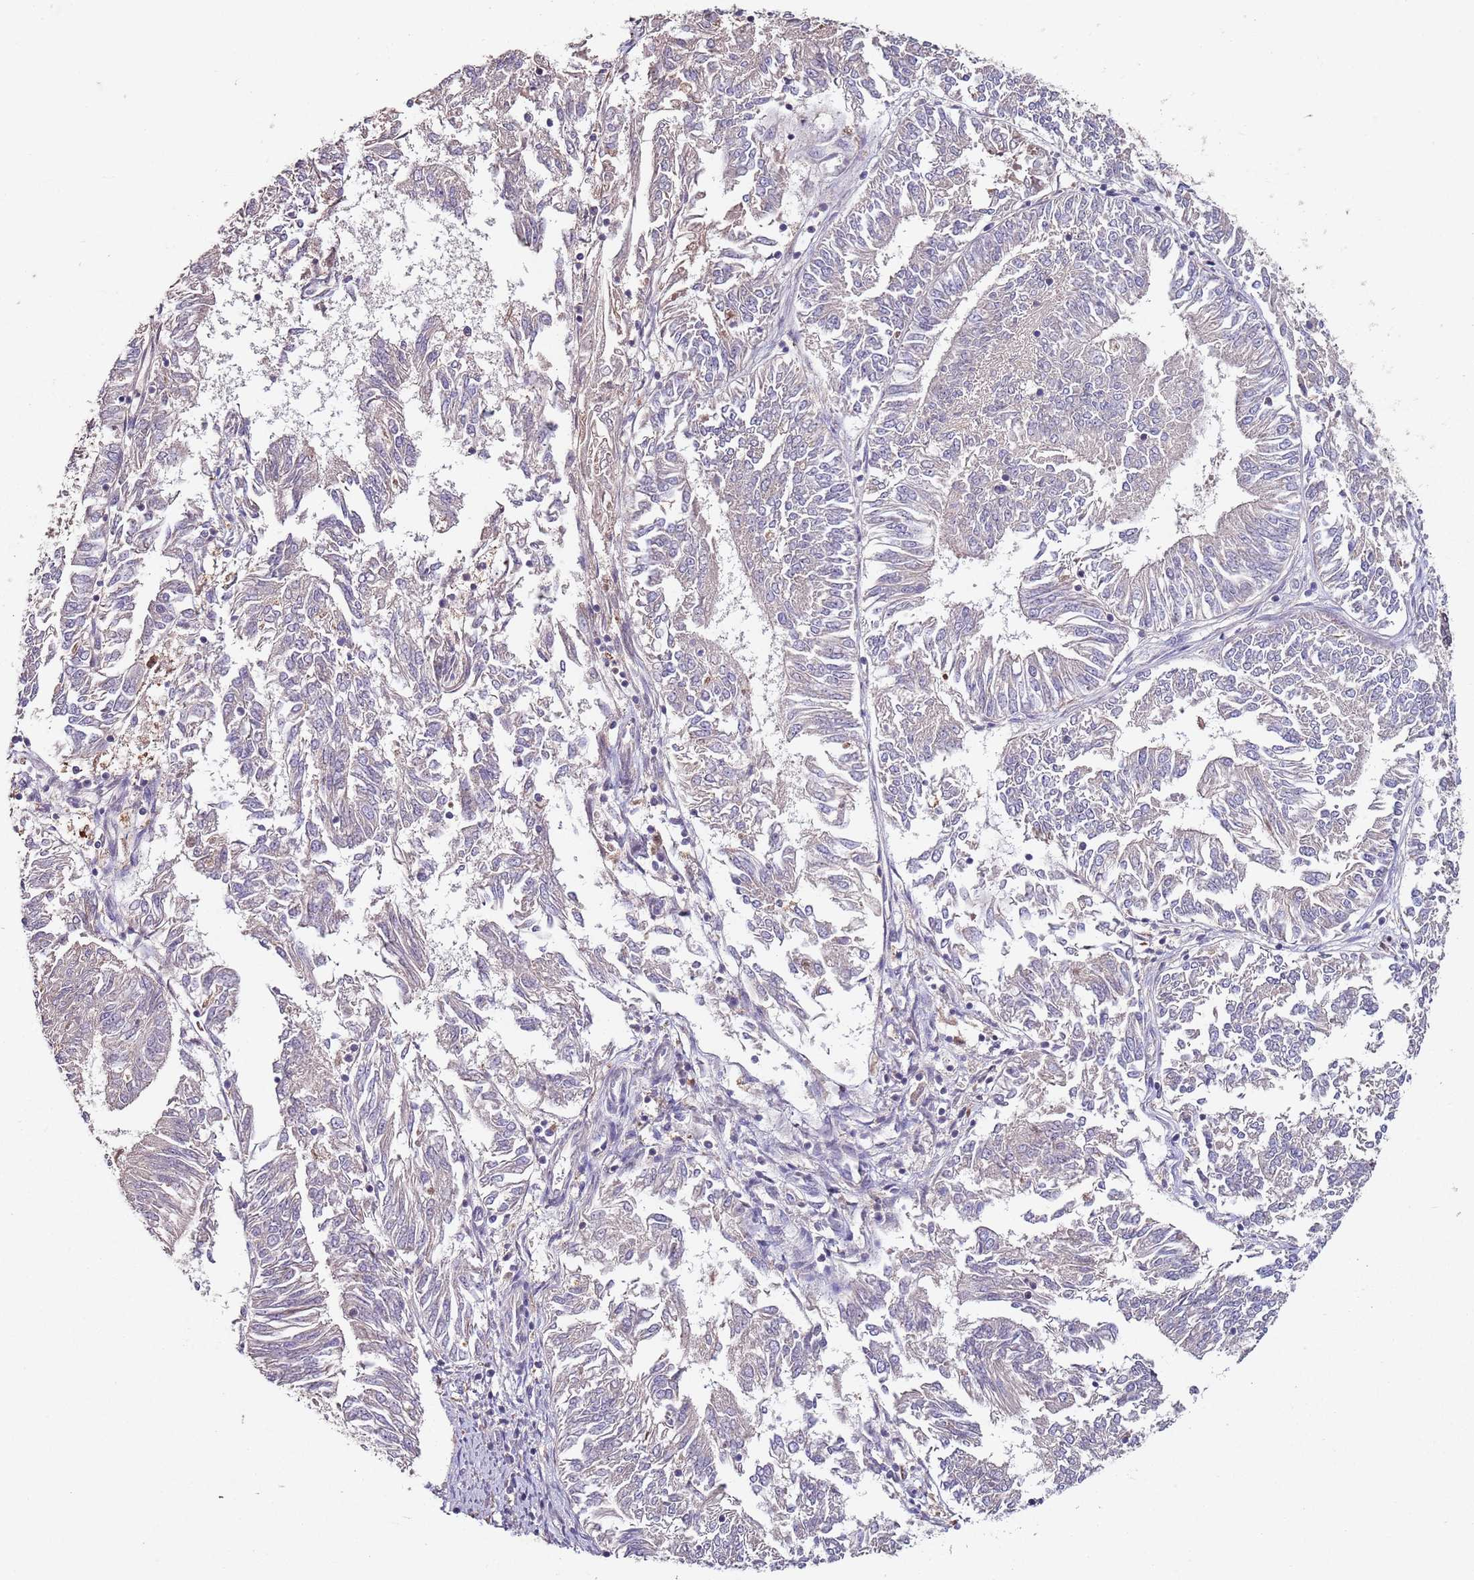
{"staining": {"intensity": "negative", "quantity": "none", "location": "none"}, "tissue": "endometrial cancer", "cell_type": "Tumor cells", "image_type": "cancer", "snomed": [{"axis": "morphology", "description": "Adenocarcinoma, NOS"}, {"axis": "topography", "description": "Endometrium"}], "caption": "Immunohistochemistry (IHC) of endometrial adenocarcinoma reveals no expression in tumor cells.", "gene": "NRDE2", "patient": {"sex": "female", "age": 58}}